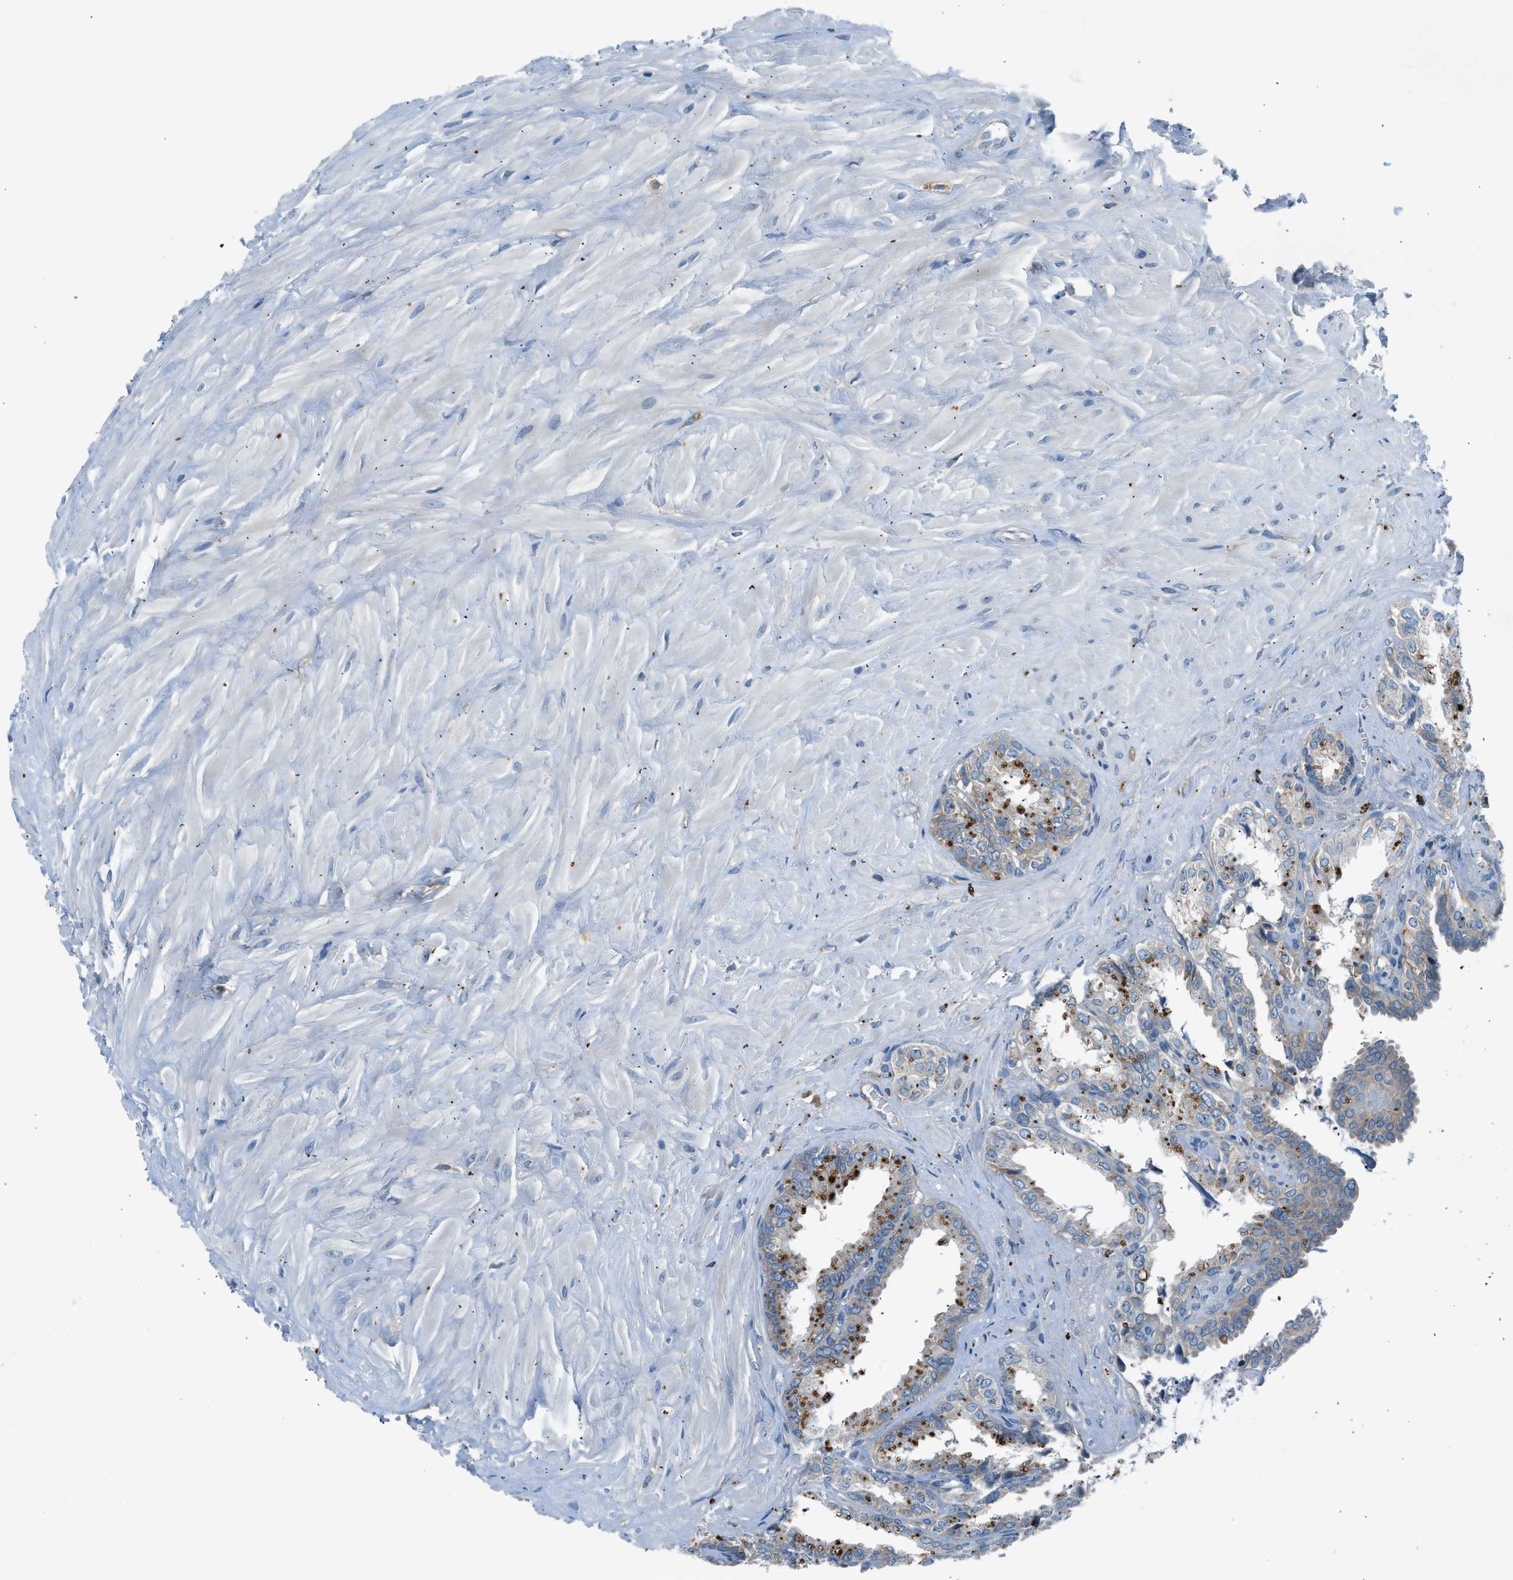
{"staining": {"intensity": "strong", "quantity": "<25%", "location": "cytoplasmic/membranous"}, "tissue": "seminal vesicle", "cell_type": "Glandular cells", "image_type": "normal", "snomed": [{"axis": "morphology", "description": "Normal tissue, NOS"}, {"axis": "topography", "description": "Seminal veicle"}], "caption": "Unremarkable seminal vesicle demonstrates strong cytoplasmic/membranous expression in about <25% of glandular cells.", "gene": "BMP1", "patient": {"sex": "male", "age": 64}}